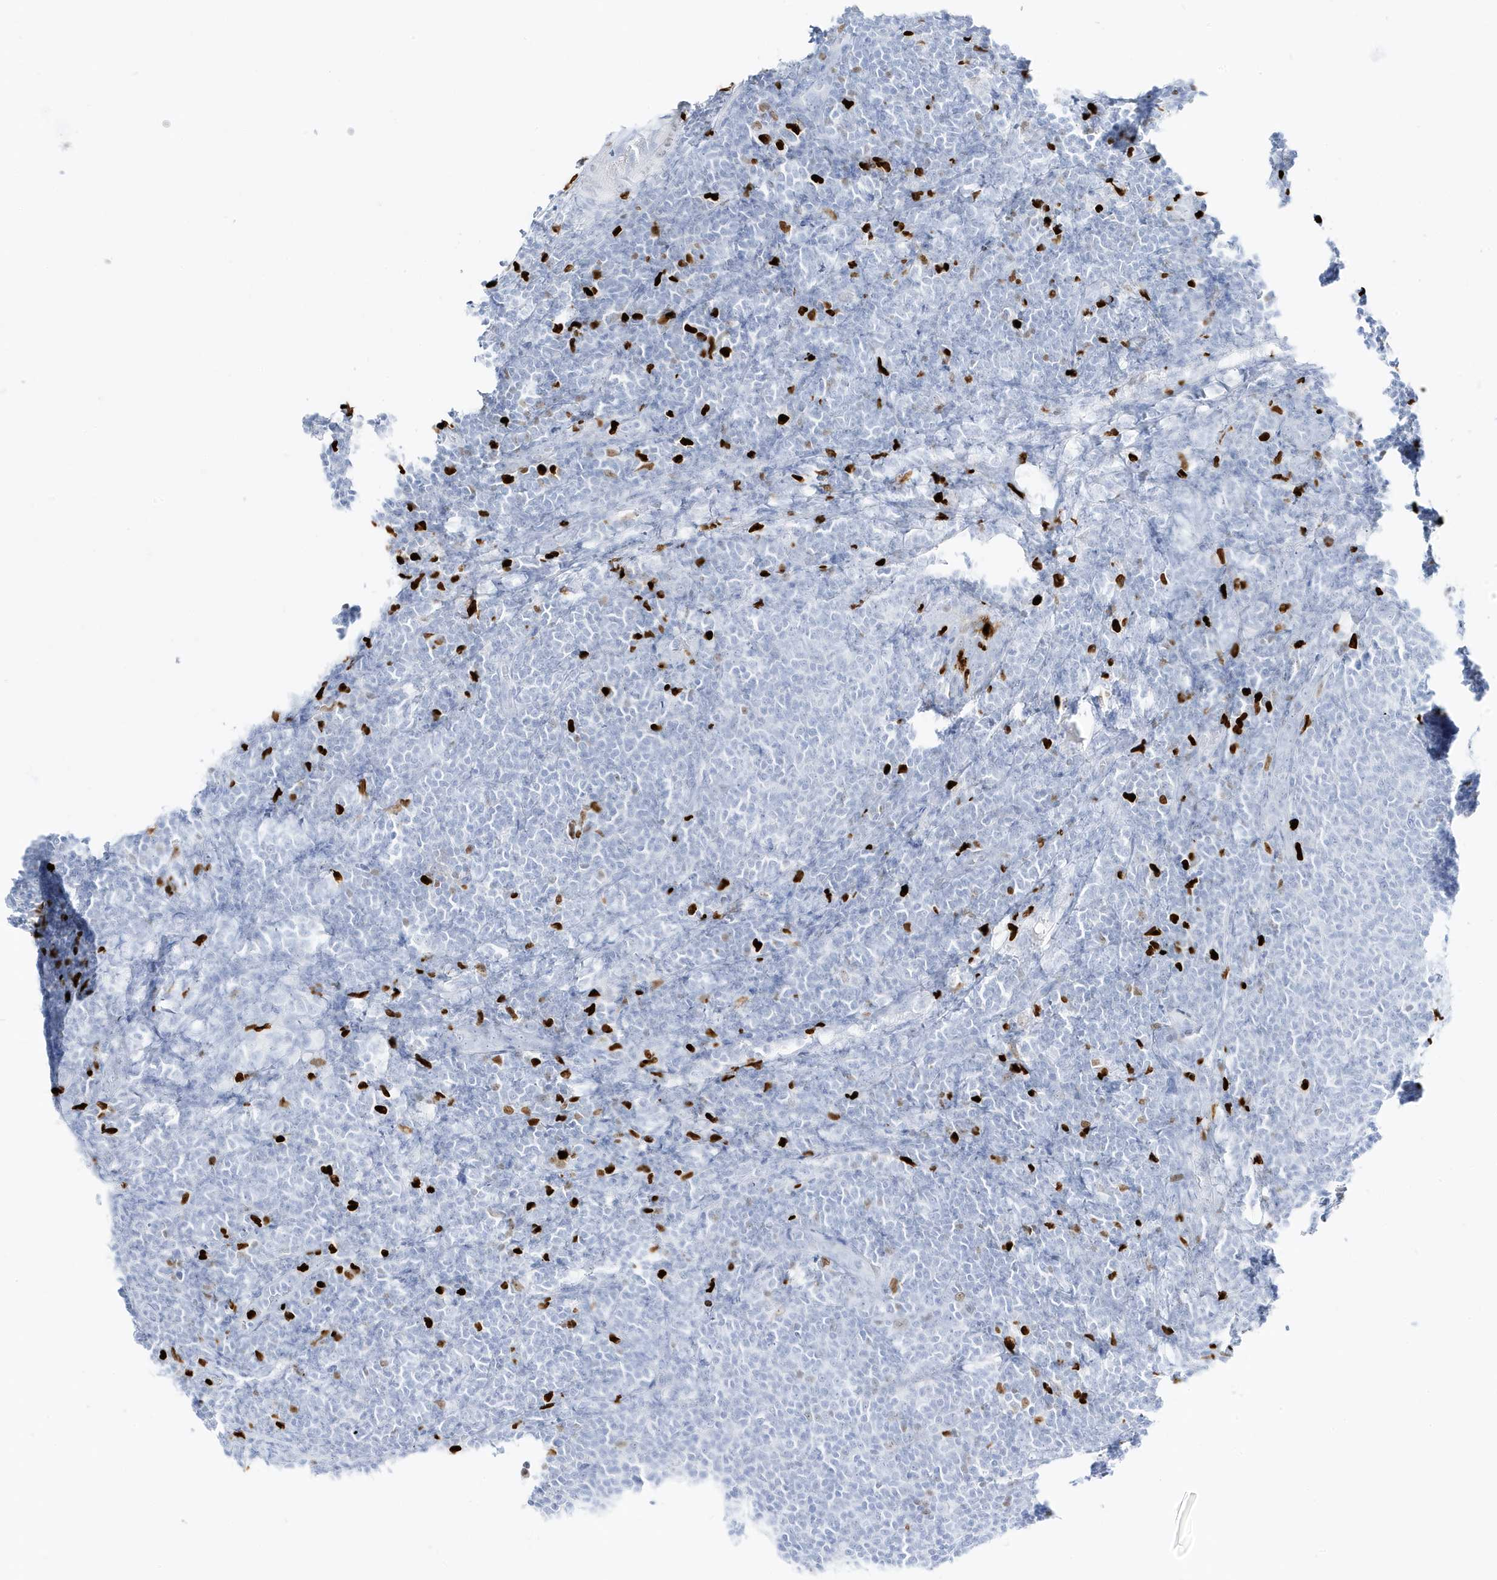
{"staining": {"intensity": "negative", "quantity": "none", "location": "none"}, "tissue": "lymphoma", "cell_type": "Tumor cells", "image_type": "cancer", "snomed": [{"axis": "morphology", "description": "Malignant lymphoma, non-Hodgkin's type, Low grade"}, {"axis": "topography", "description": "Lymph node"}], "caption": "The histopathology image shows no staining of tumor cells in malignant lymphoma, non-Hodgkin's type (low-grade).", "gene": "MNDA", "patient": {"sex": "male", "age": 66}}